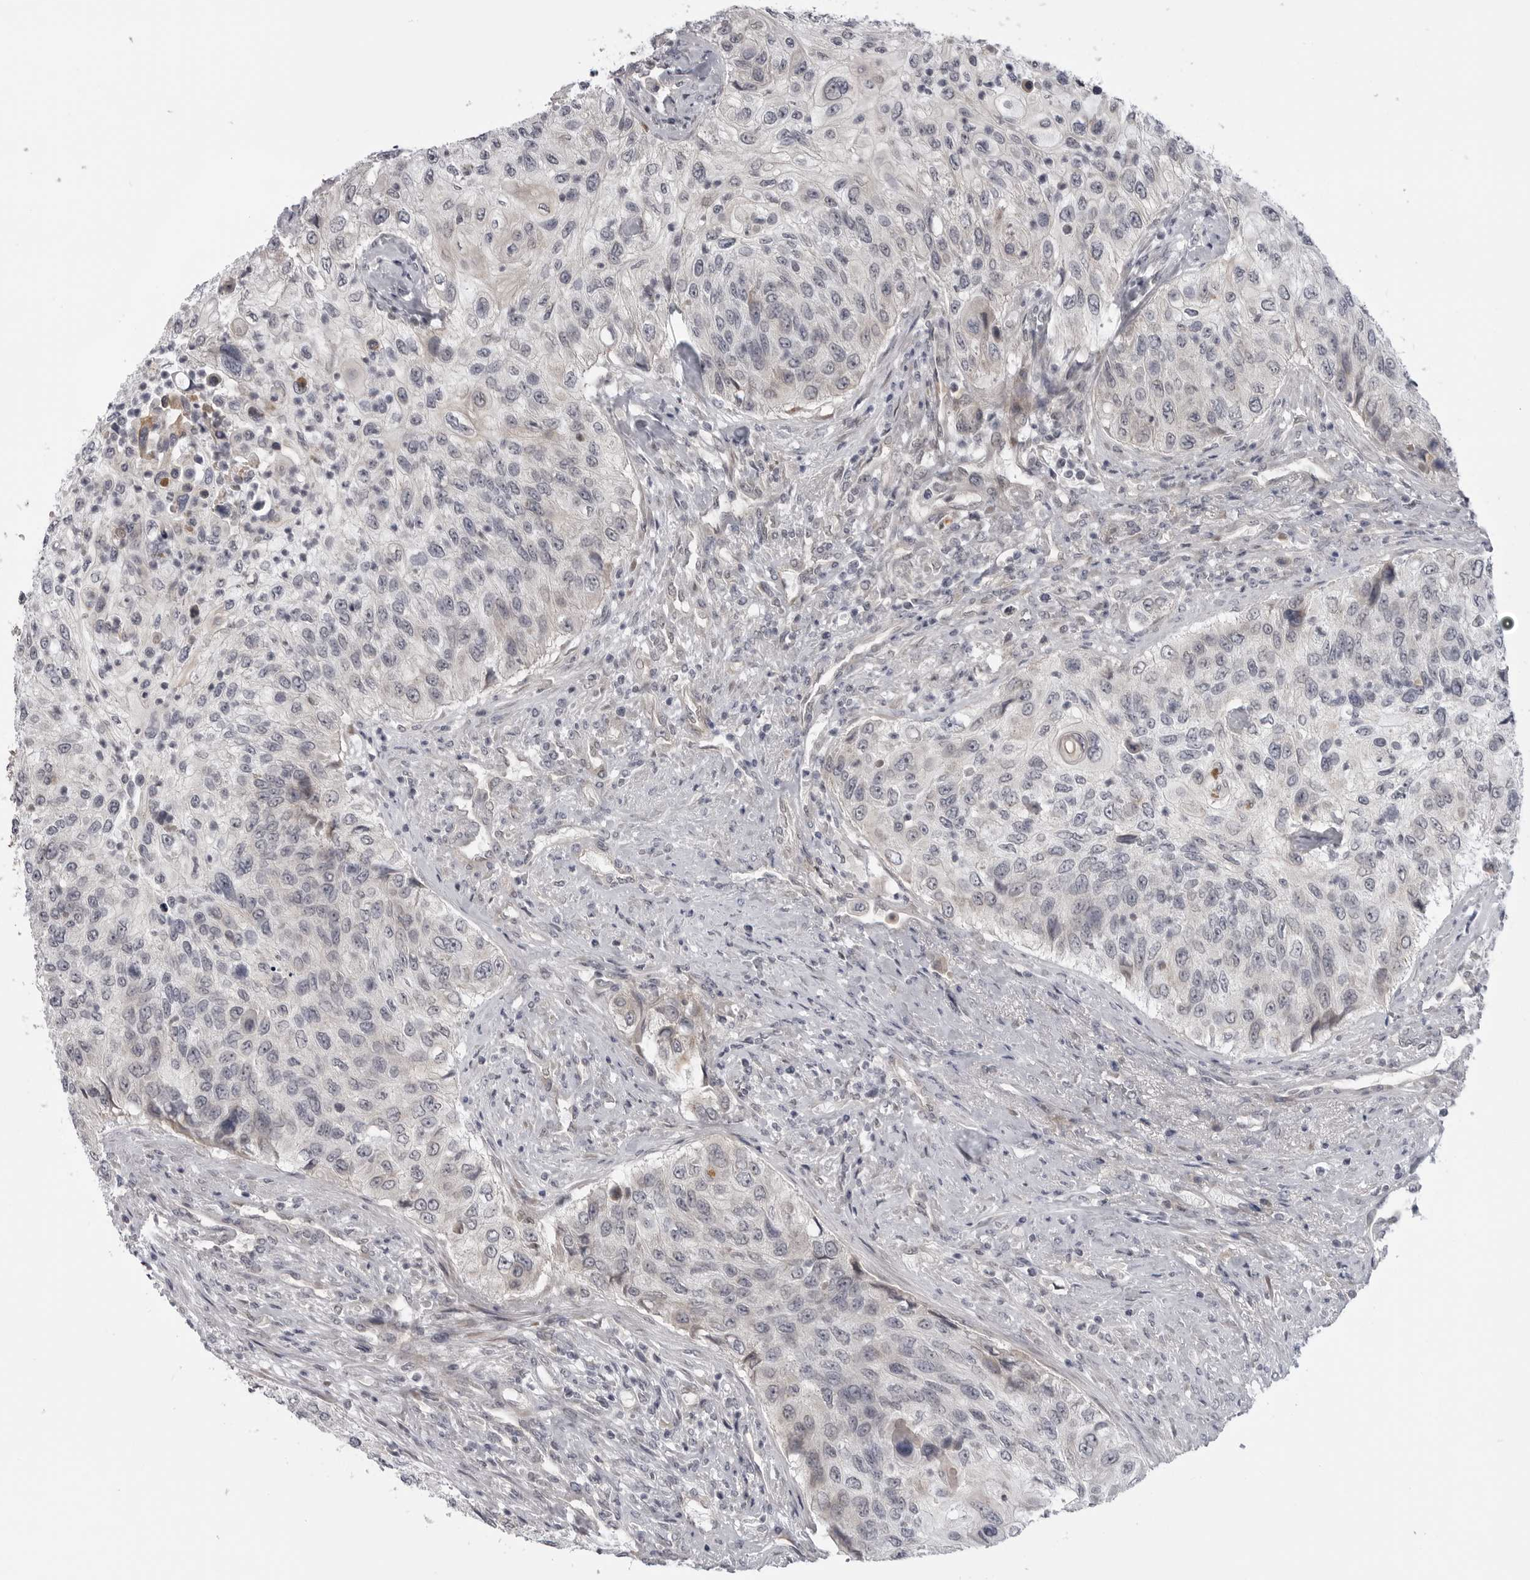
{"staining": {"intensity": "negative", "quantity": "none", "location": "none"}, "tissue": "urothelial cancer", "cell_type": "Tumor cells", "image_type": "cancer", "snomed": [{"axis": "morphology", "description": "Urothelial carcinoma, High grade"}, {"axis": "topography", "description": "Urinary bladder"}], "caption": "The IHC image has no significant expression in tumor cells of urothelial cancer tissue.", "gene": "LRRC45", "patient": {"sex": "female", "age": 60}}